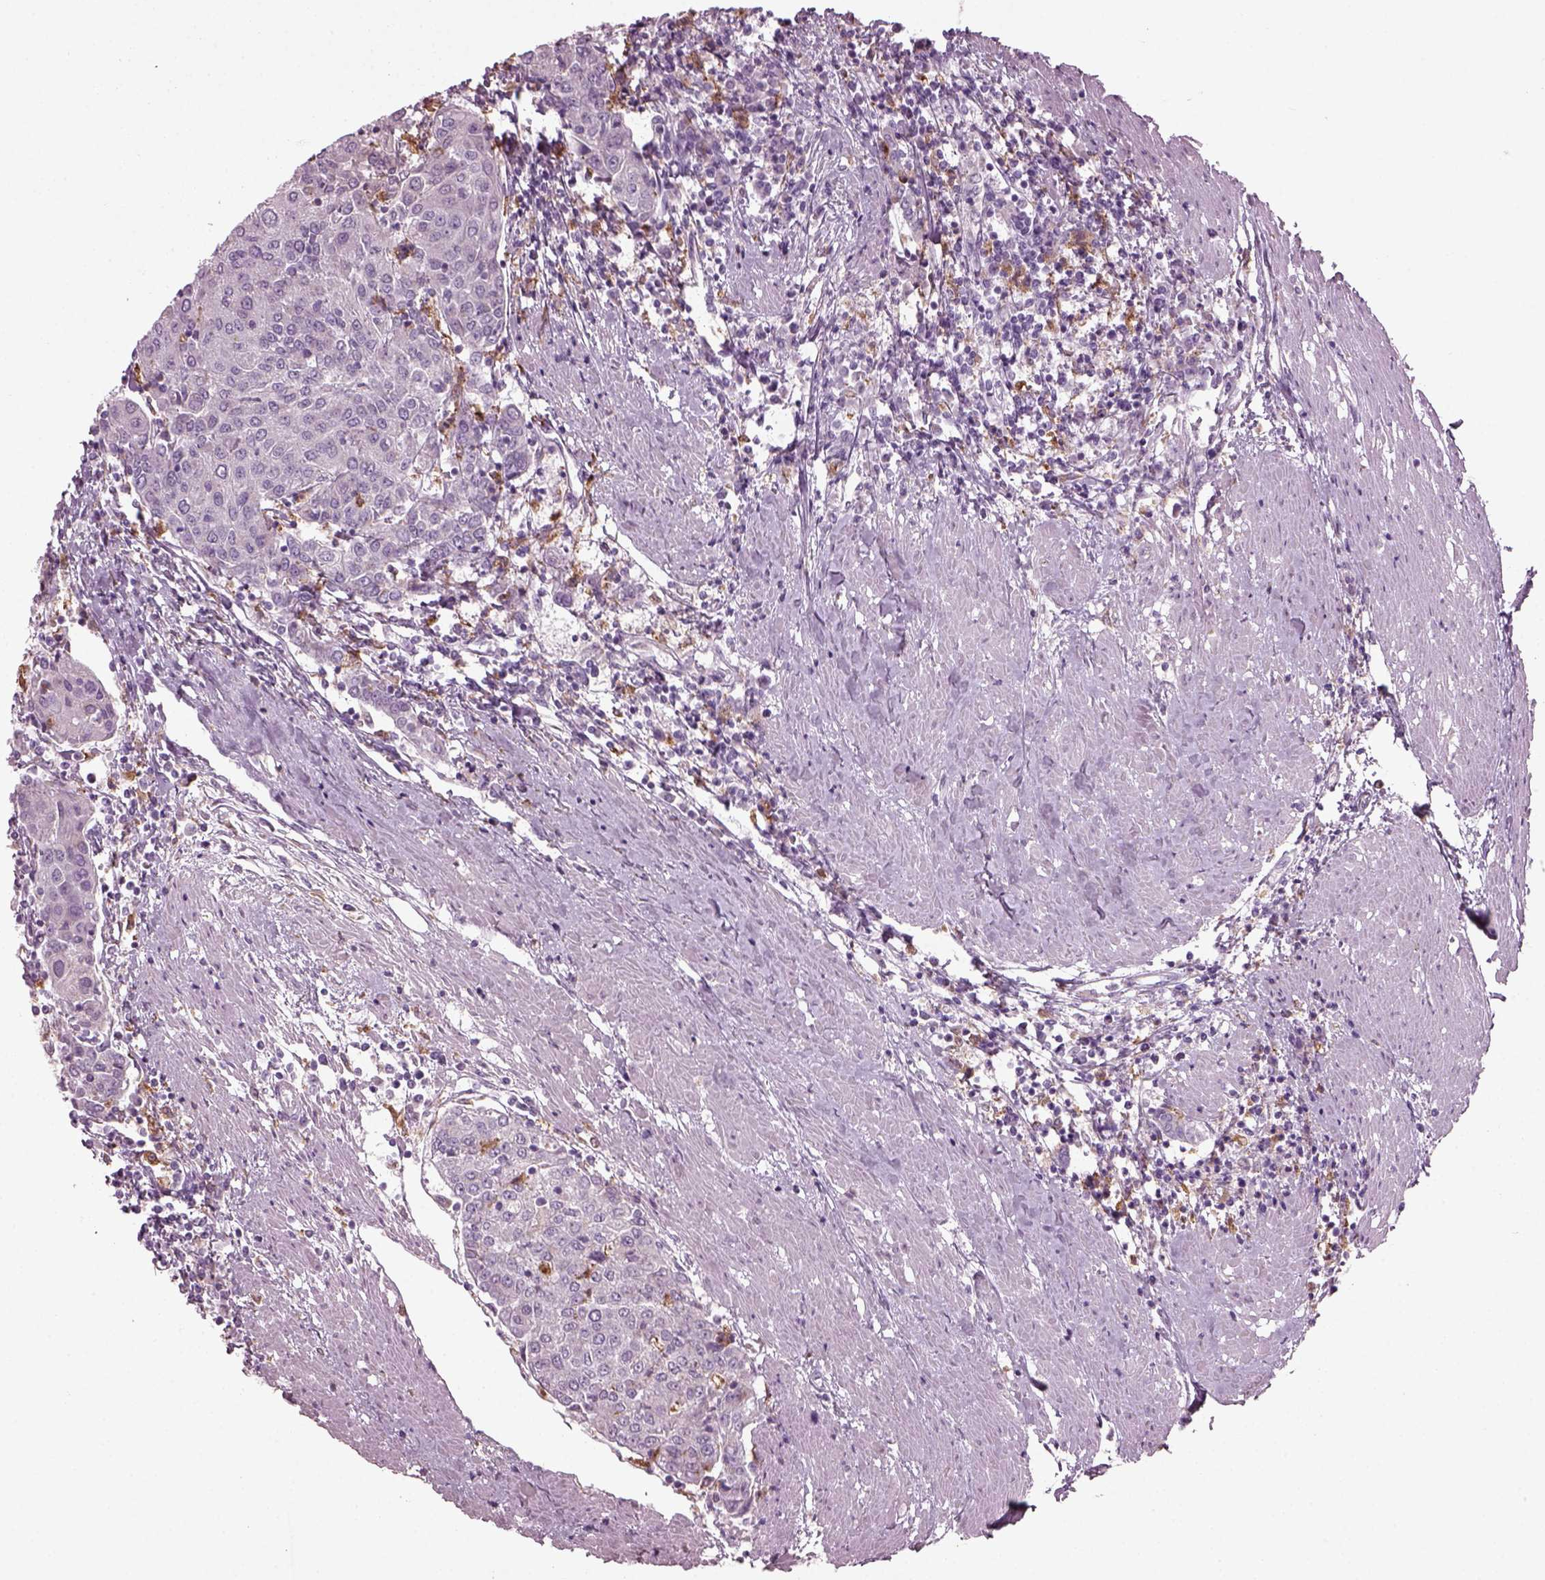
{"staining": {"intensity": "negative", "quantity": "none", "location": "none"}, "tissue": "urothelial cancer", "cell_type": "Tumor cells", "image_type": "cancer", "snomed": [{"axis": "morphology", "description": "Urothelial carcinoma, High grade"}, {"axis": "topography", "description": "Urinary bladder"}], "caption": "Tumor cells are negative for protein expression in human high-grade urothelial carcinoma.", "gene": "TMEM231", "patient": {"sex": "female", "age": 85}}